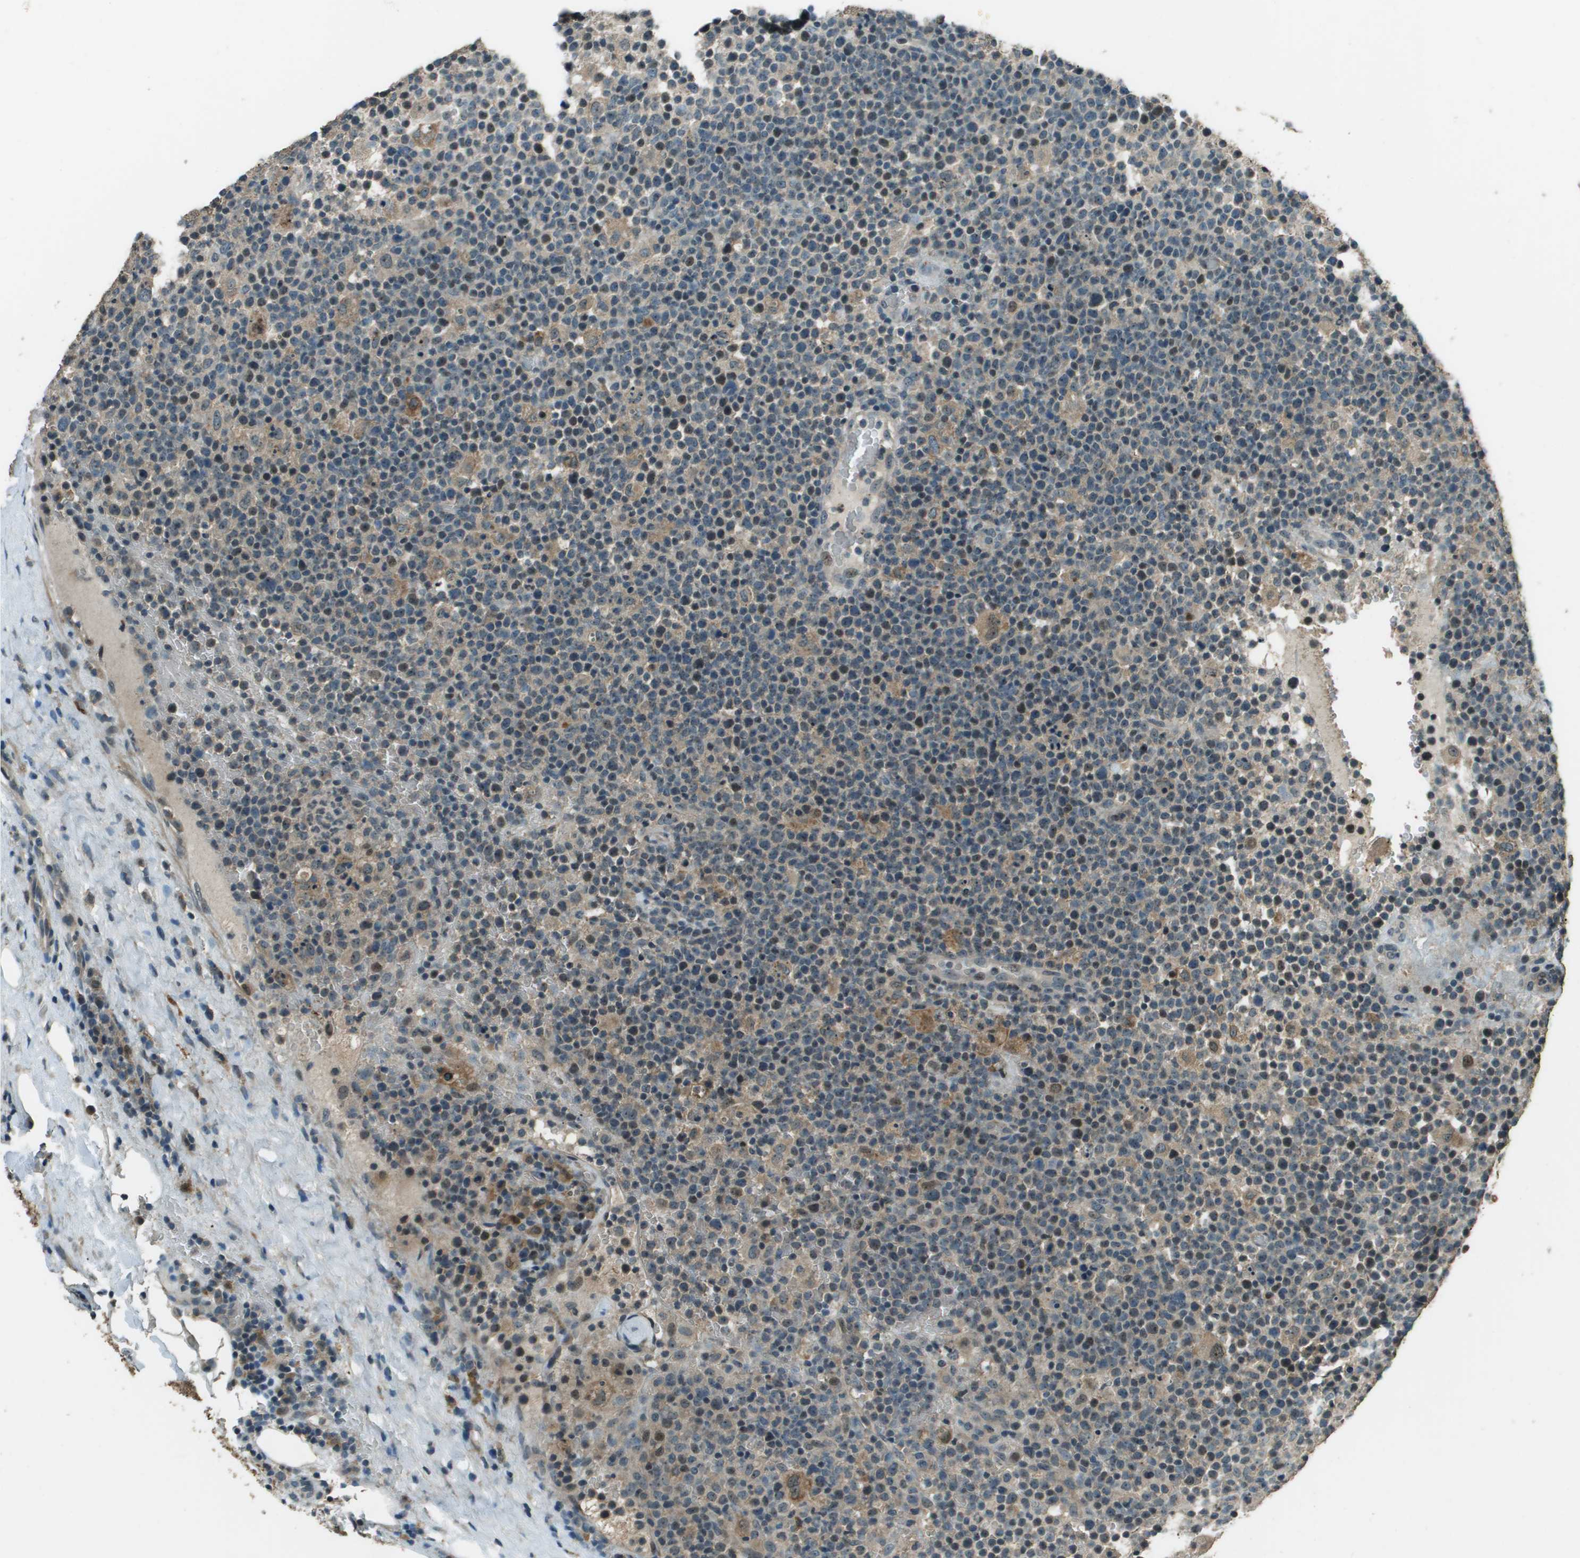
{"staining": {"intensity": "weak", "quantity": "<25%", "location": "cytoplasmic/membranous"}, "tissue": "lymphoma", "cell_type": "Tumor cells", "image_type": "cancer", "snomed": [{"axis": "morphology", "description": "Malignant lymphoma, non-Hodgkin's type, High grade"}, {"axis": "topography", "description": "Lymph node"}], "caption": "A micrograph of human malignant lymphoma, non-Hodgkin's type (high-grade) is negative for staining in tumor cells.", "gene": "SDC3", "patient": {"sex": "male", "age": 61}}